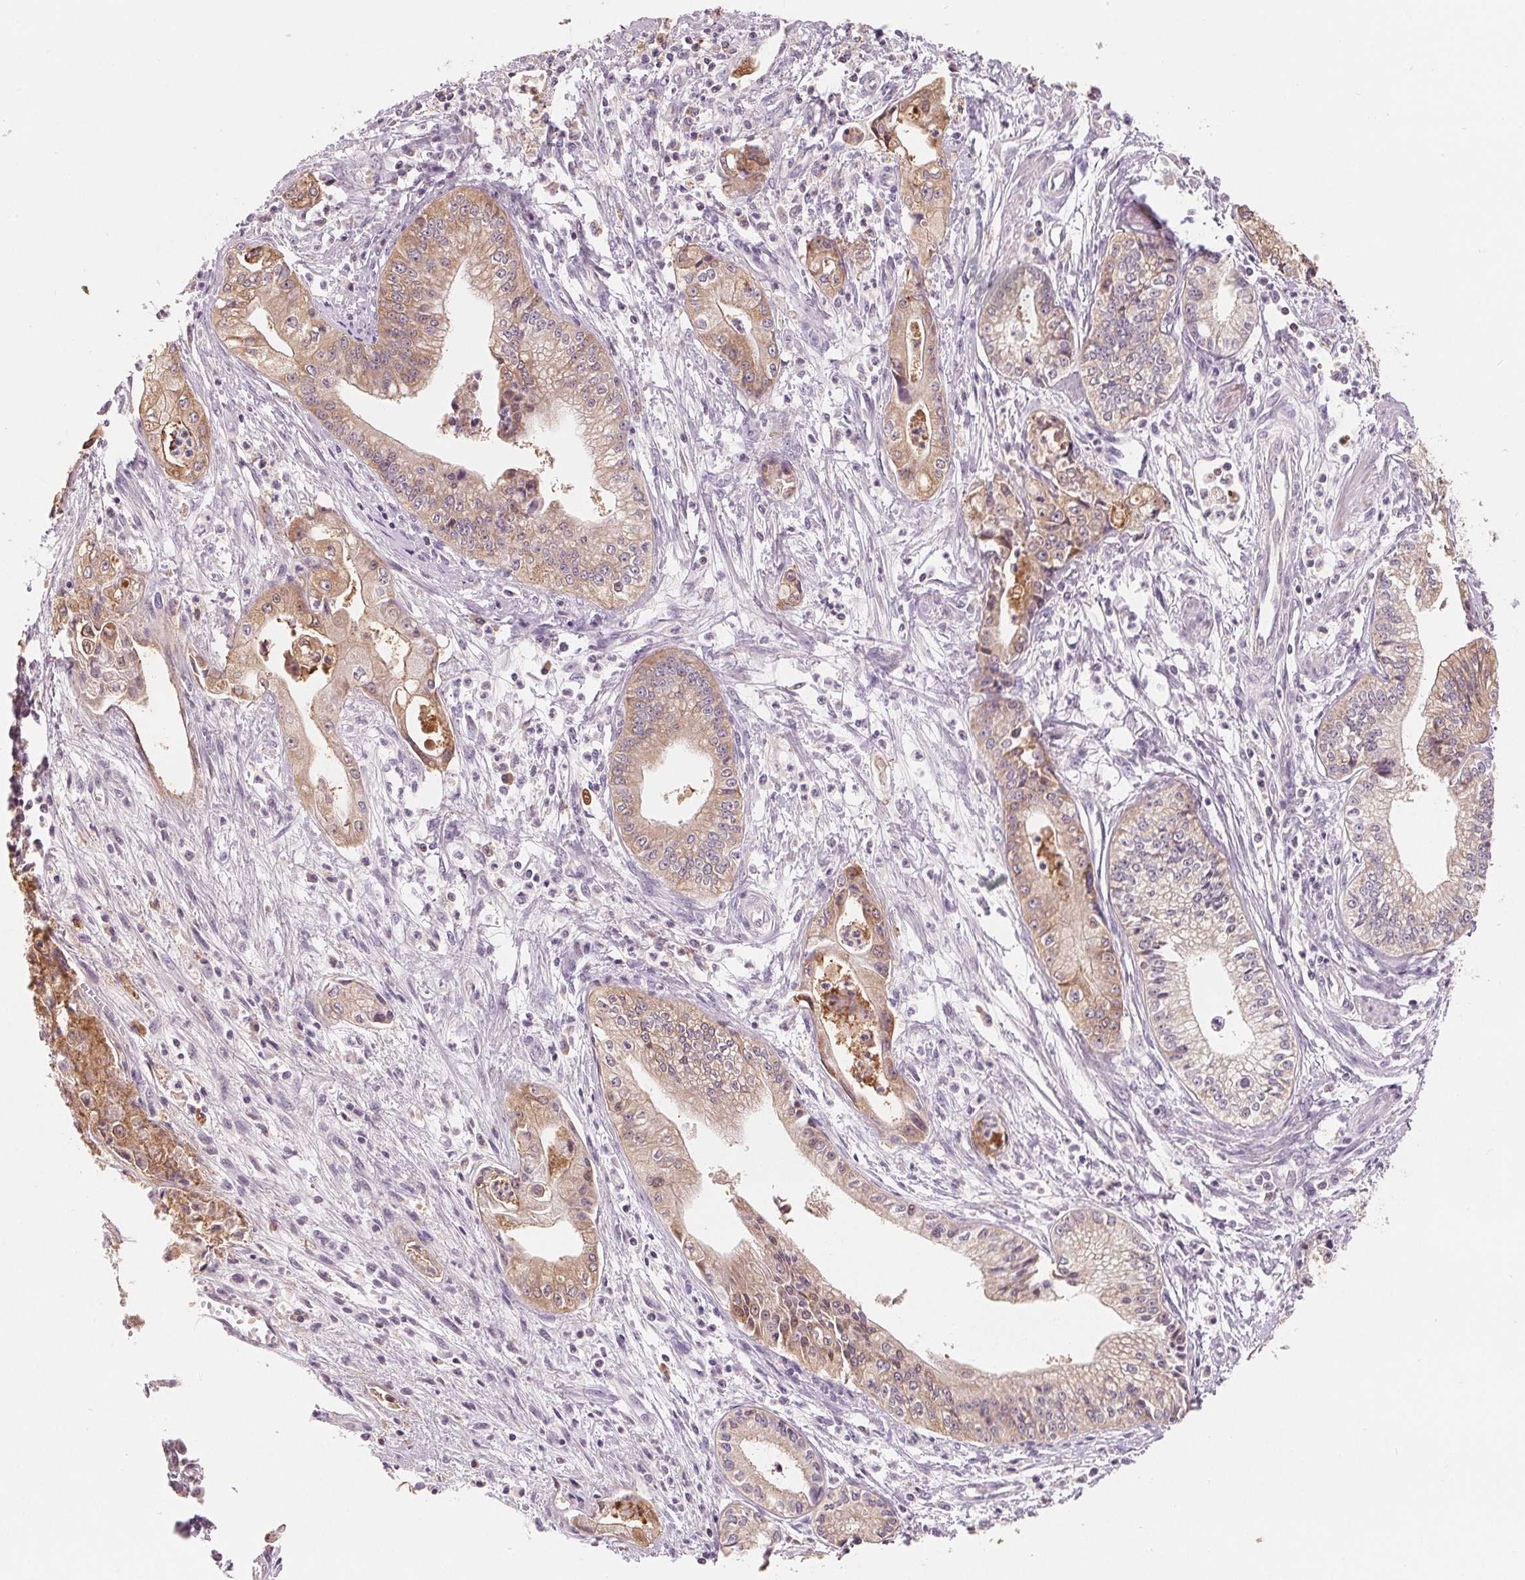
{"staining": {"intensity": "weak", "quantity": "25%-75%", "location": "cytoplasmic/membranous"}, "tissue": "pancreatic cancer", "cell_type": "Tumor cells", "image_type": "cancer", "snomed": [{"axis": "morphology", "description": "Adenocarcinoma, NOS"}, {"axis": "topography", "description": "Pancreas"}], "caption": "A histopathology image of human adenocarcinoma (pancreatic) stained for a protein displays weak cytoplasmic/membranous brown staining in tumor cells.", "gene": "VTCN1", "patient": {"sex": "female", "age": 65}}